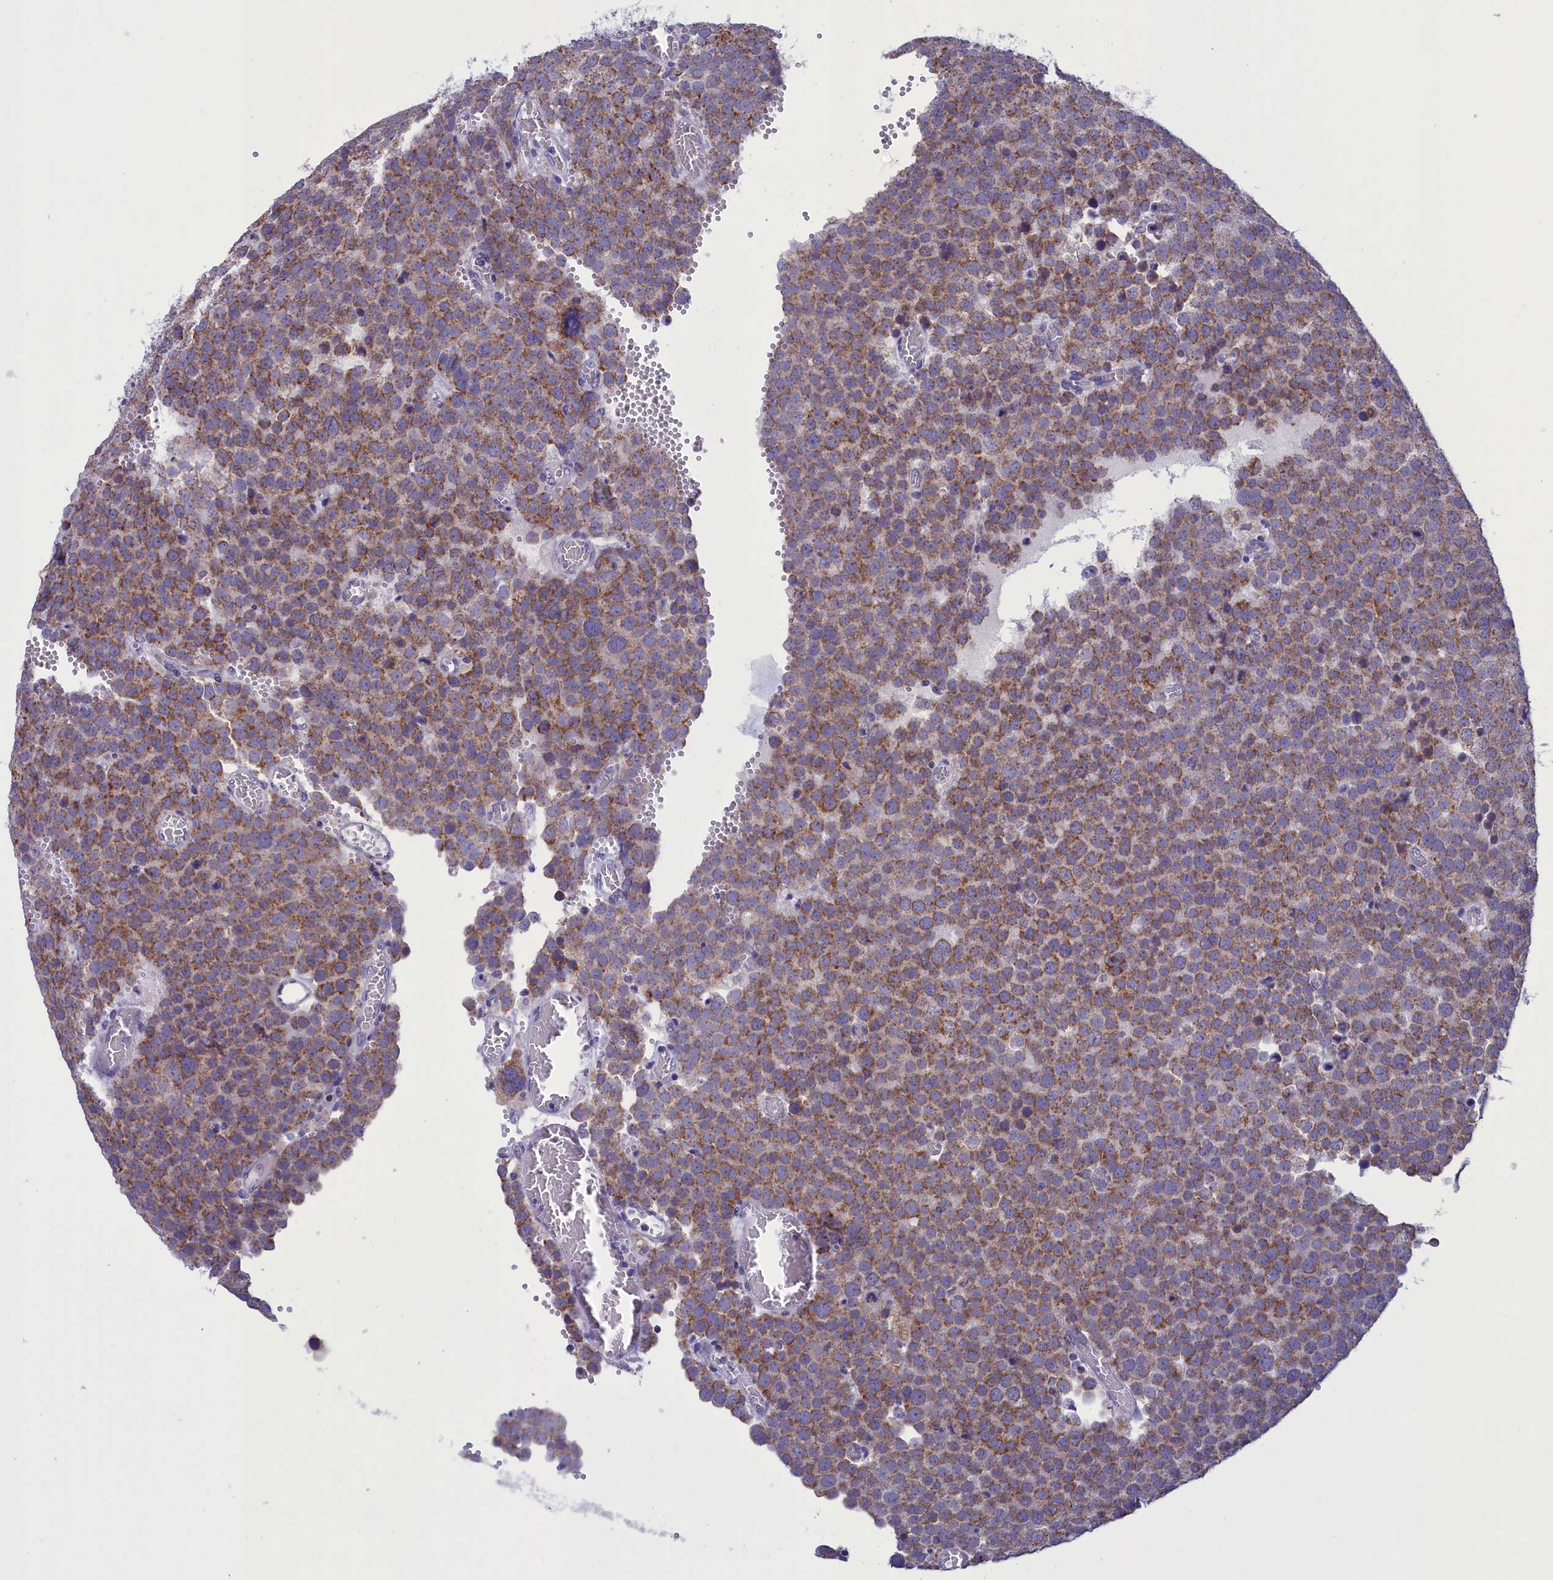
{"staining": {"intensity": "moderate", "quantity": ">75%", "location": "cytoplasmic/membranous"}, "tissue": "testis cancer", "cell_type": "Tumor cells", "image_type": "cancer", "snomed": [{"axis": "morphology", "description": "Normal tissue, NOS"}, {"axis": "morphology", "description": "Seminoma, NOS"}, {"axis": "topography", "description": "Testis"}], "caption": "Testis cancer stained for a protein (brown) demonstrates moderate cytoplasmic/membranous positive staining in approximately >75% of tumor cells.", "gene": "PARS2", "patient": {"sex": "male", "age": 71}}